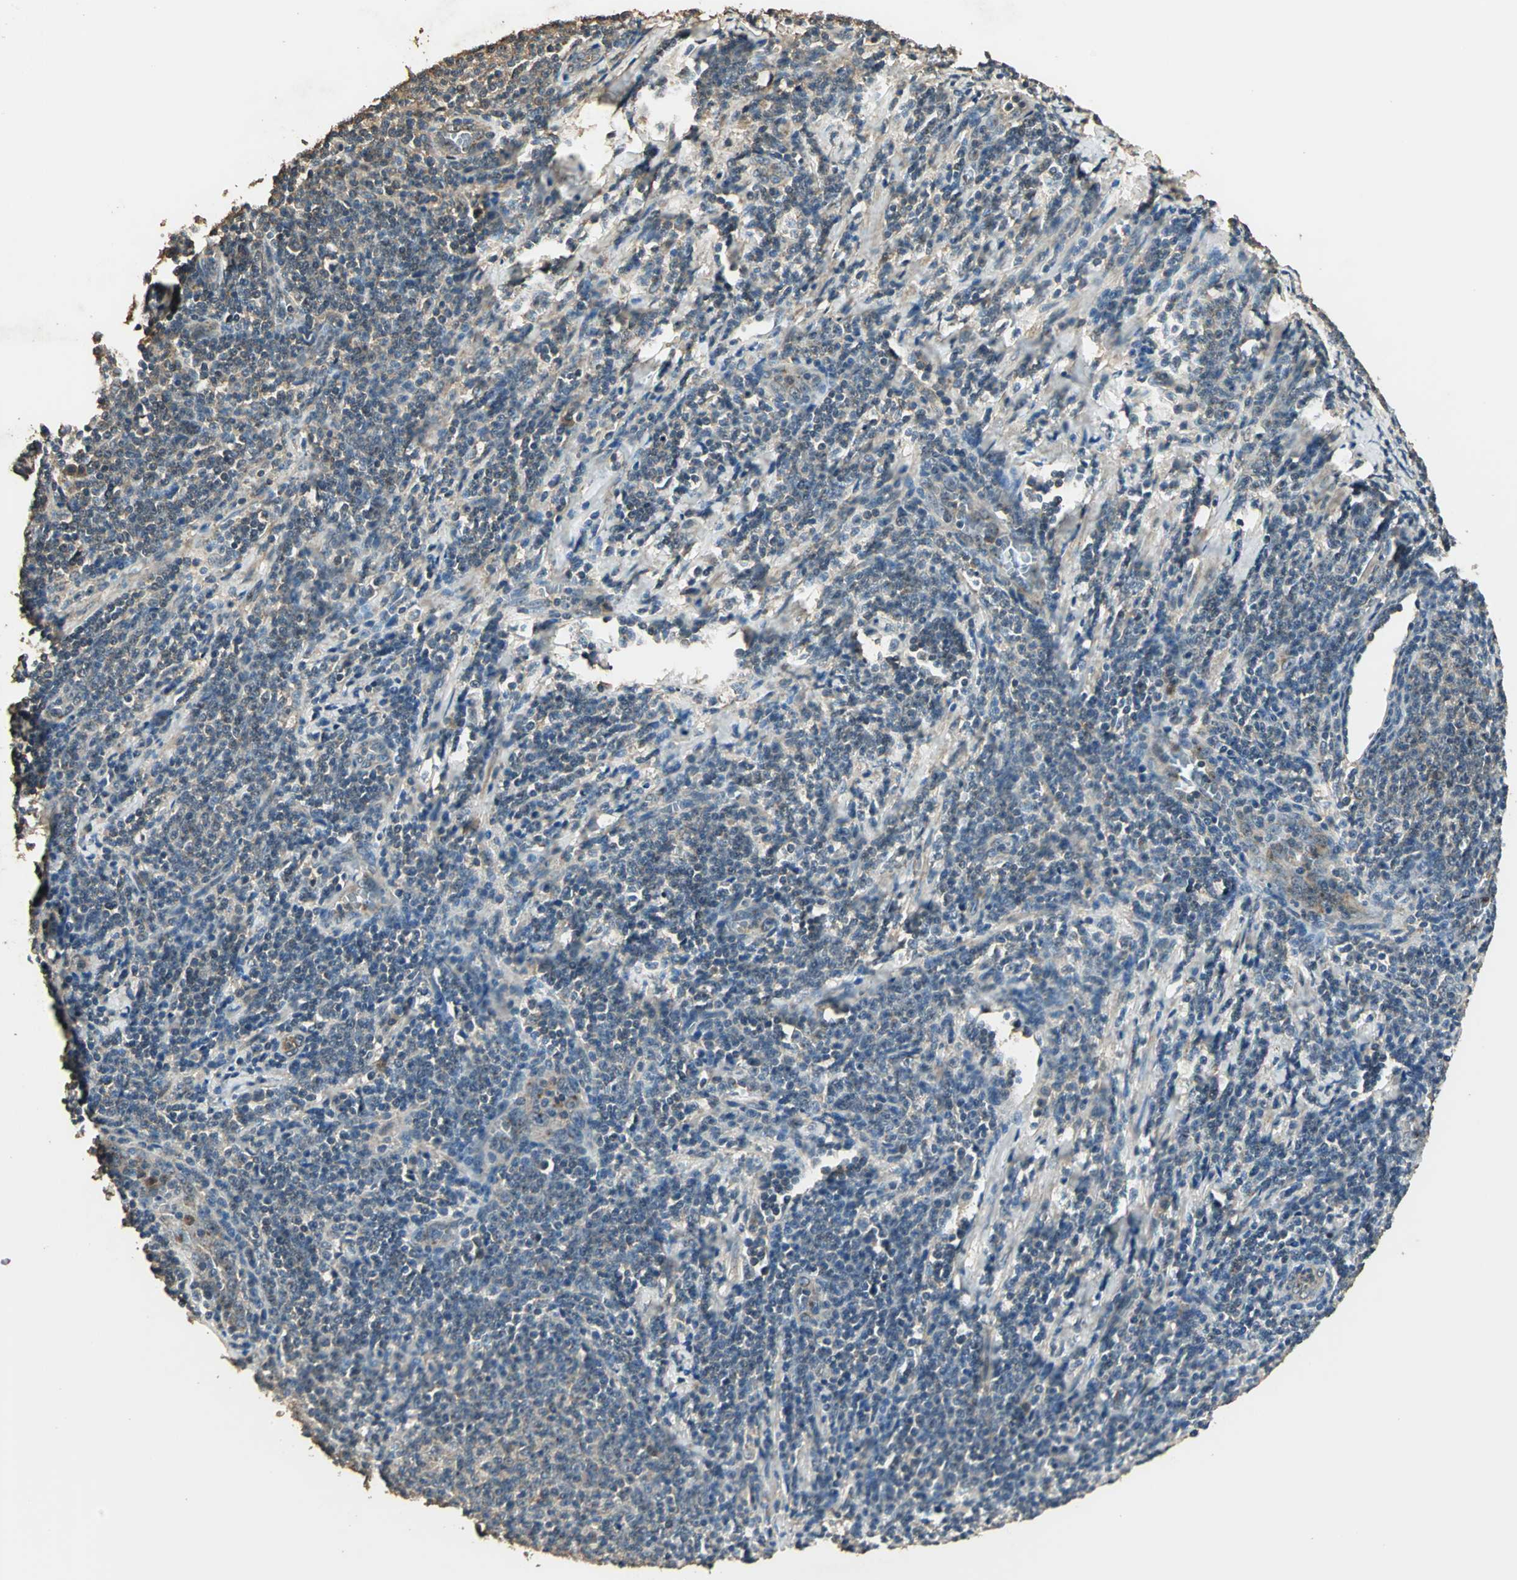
{"staining": {"intensity": "weak", "quantity": ">75%", "location": "cytoplasmic/membranous"}, "tissue": "lymphoma", "cell_type": "Tumor cells", "image_type": "cancer", "snomed": [{"axis": "morphology", "description": "Malignant lymphoma, non-Hodgkin's type, Low grade"}, {"axis": "topography", "description": "Lymph node"}], "caption": "High-power microscopy captured an immunohistochemistry (IHC) image of lymphoma, revealing weak cytoplasmic/membranous positivity in about >75% of tumor cells.", "gene": "TMPRSS4", "patient": {"sex": "male", "age": 66}}